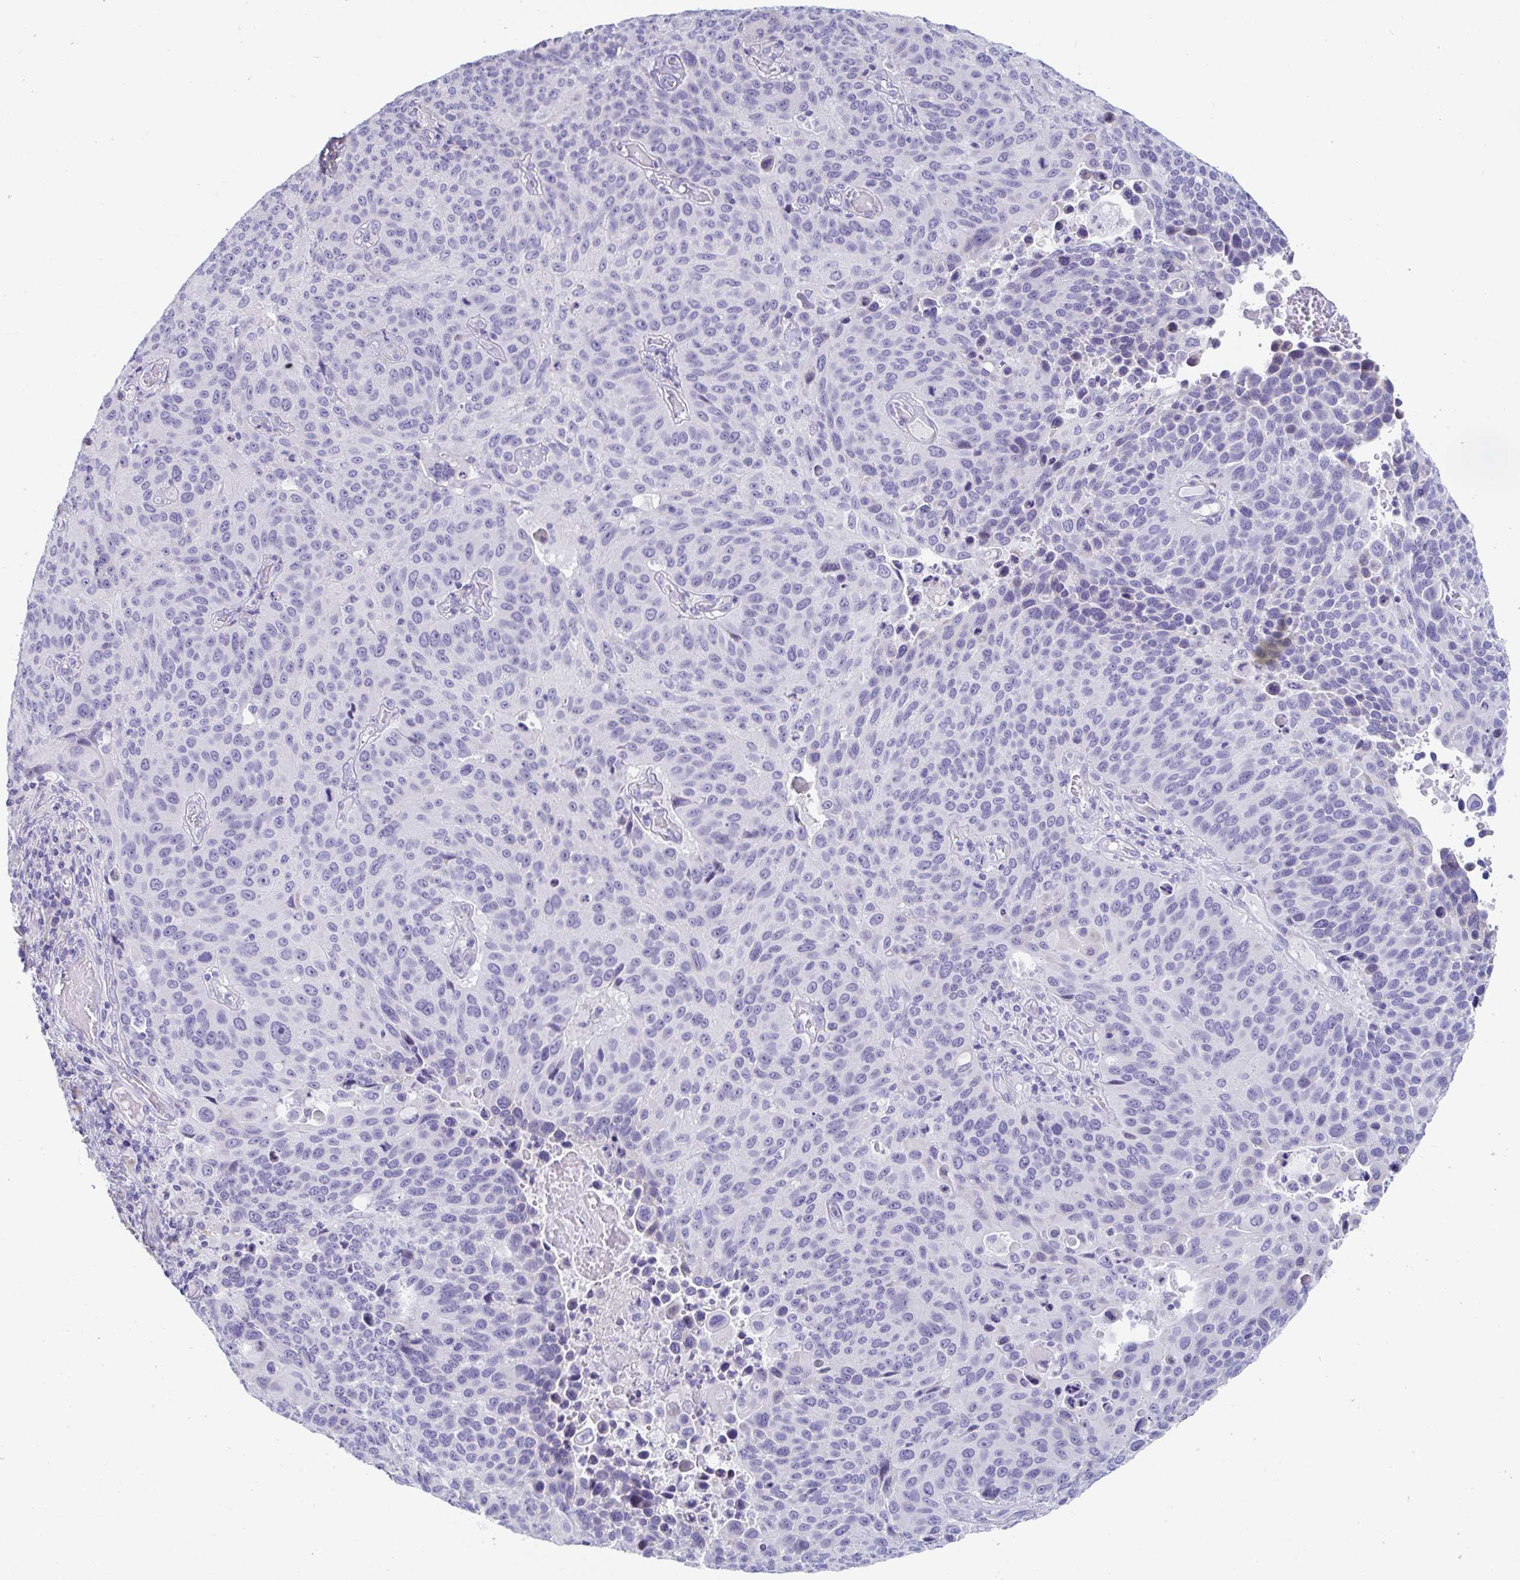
{"staining": {"intensity": "negative", "quantity": "none", "location": "none"}, "tissue": "lung cancer", "cell_type": "Tumor cells", "image_type": "cancer", "snomed": [{"axis": "morphology", "description": "Squamous cell carcinoma, NOS"}, {"axis": "topography", "description": "Lung"}], "caption": "Immunohistochemistry (IHC) of lung cancer (squamous cell carcinoma) exhibits no staining in tumor cells. Brightfield microscopy of immunohistochemistry (IHC) stained with DAB (3,3'-diaminobenzidine) (brown) and hematoxylin (blue), captured at high magnification.", "gene": "C4orf17", "patient": {"sex": "male", "age": 68}}